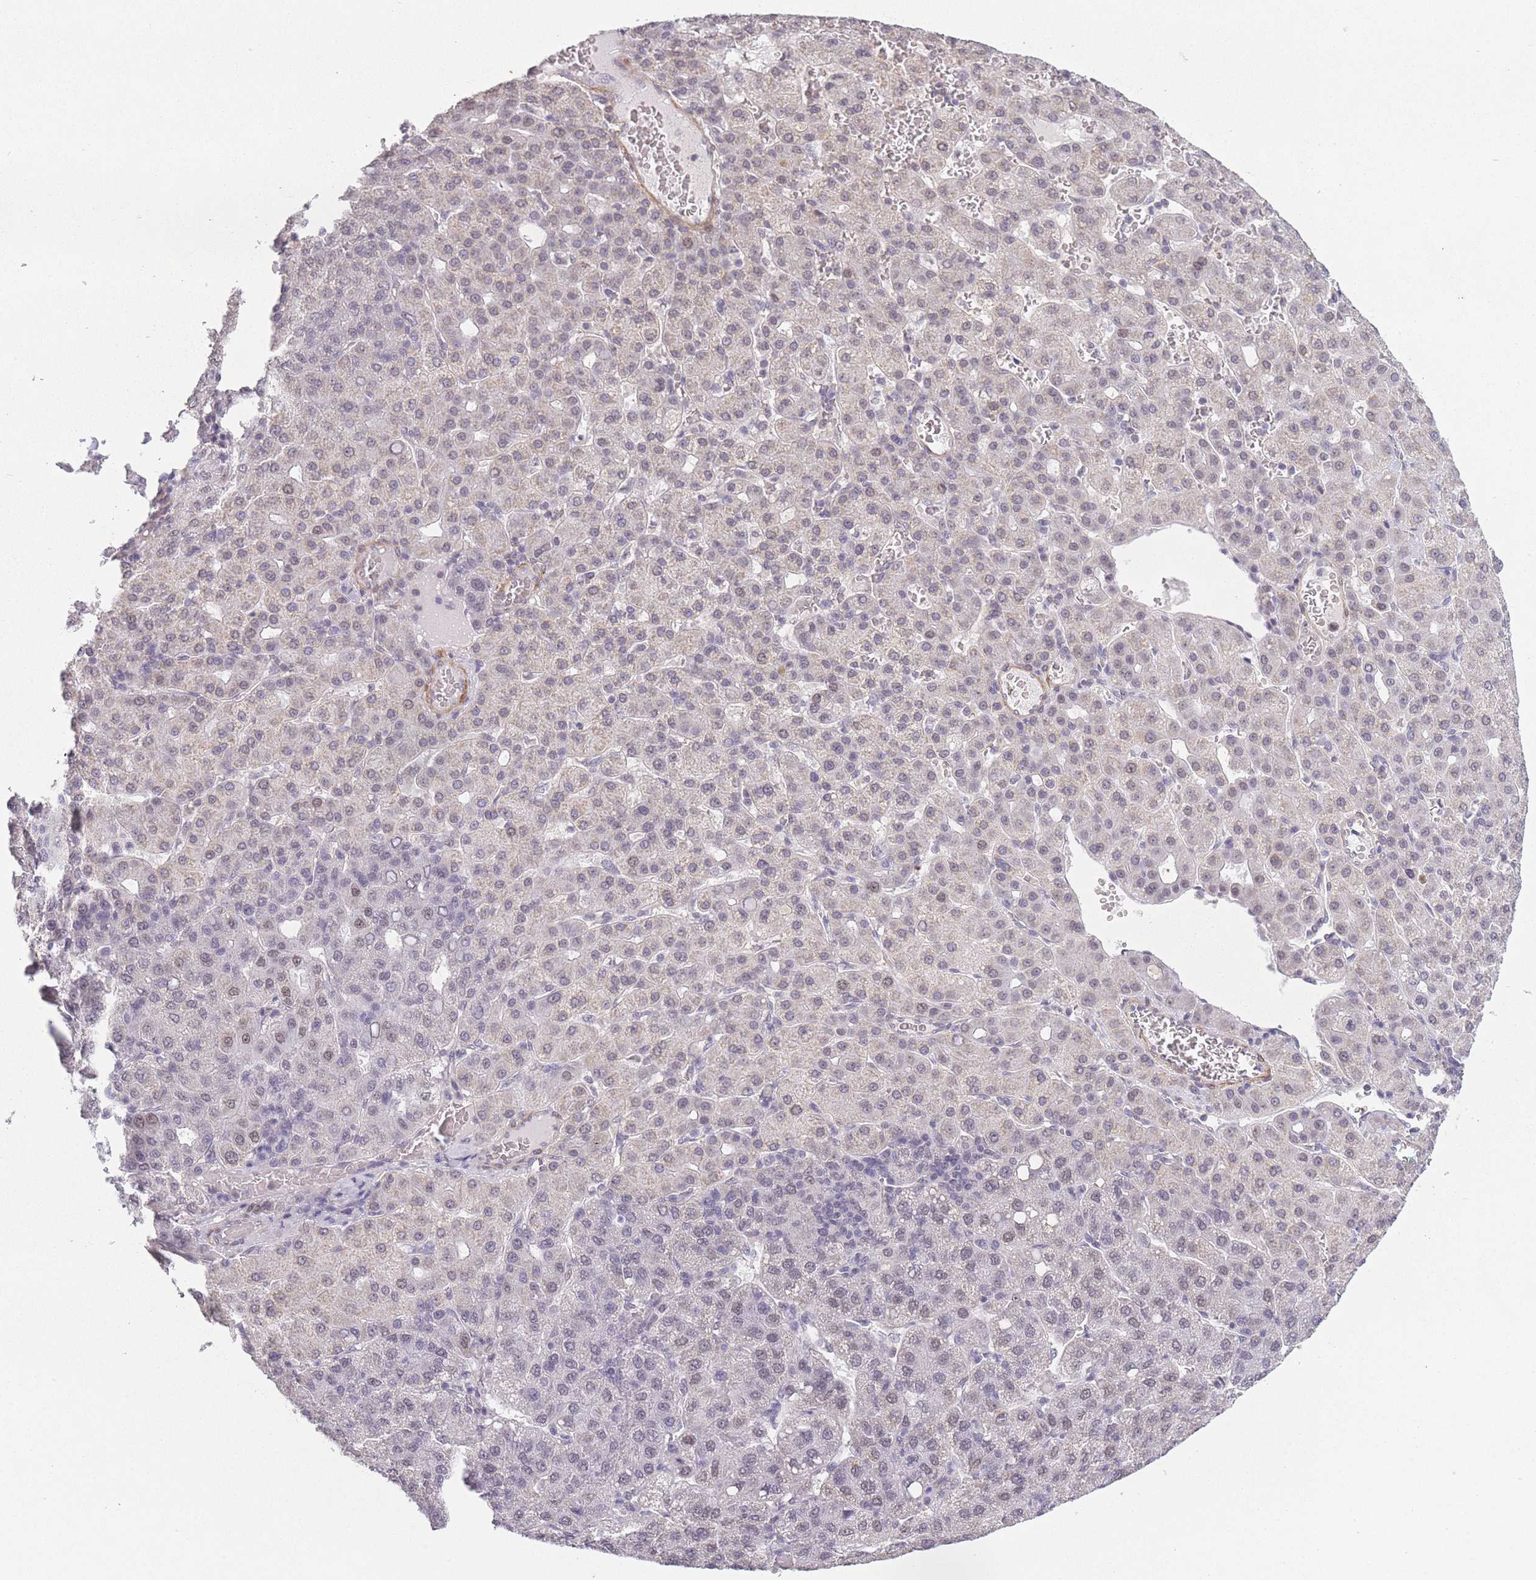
{"staining": {"intensity": "weak", "quantity": "<25%", "location": "nuclear"}, "tissue": "liver cancer", "cell_type": "Tumor cells", "image_type": "cancer", "snomed": [{"axis": "morphology", "description": "Carcinoma, Hepatocellular, NOS"}, {"axis": "topography", "description": "Liver"}], "caption": "Immunohistochemistry micrograph of neoplastic tissue: hepatocellular carcinoma (liver) stained with DAB reveals no significant protein staining in tumor cells.", "gene": "SIN3B", "patient": {"sex": "male", "age": 65}}